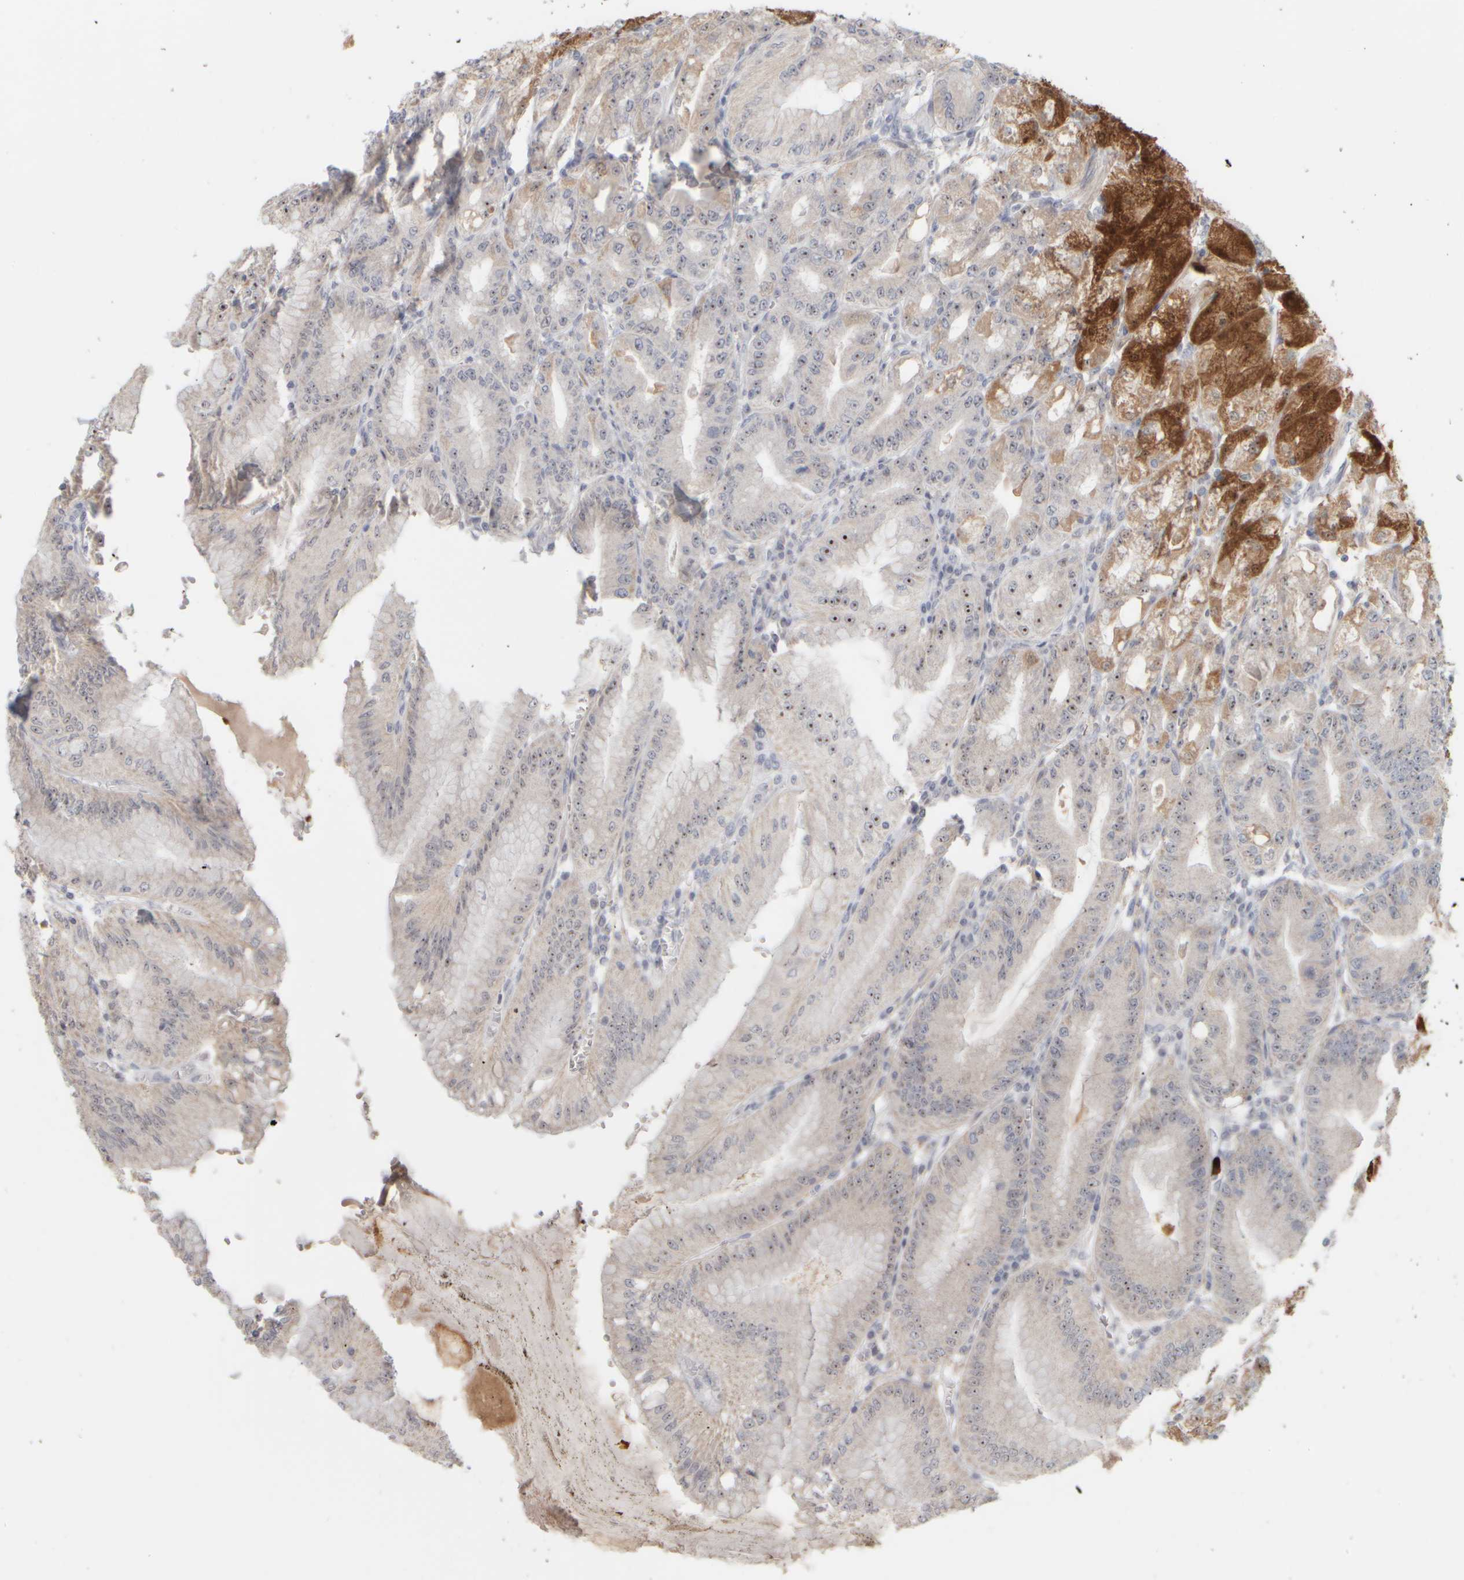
{"staining": {"intensity": "strong", "quantity": "<25%", "location": "cytoplasmic/membranous,nuclear"}, "tissue": "stomach", "cell_type": "Glandular cells", "image_type": "normal", "snomed": [{"axis": "morphology", "description": "Normal tissue, NOS"}, {"axis": "topography", "description": "Stomach, lower"}], "caption": "Normal stomach shows strong cytoplasmic/membranous,nuclear staining in about <25% of glandular cells, visualized by immunohistochemistry.", "gene": "DCXR", "patient": {"sex": "male", "age": 71}}